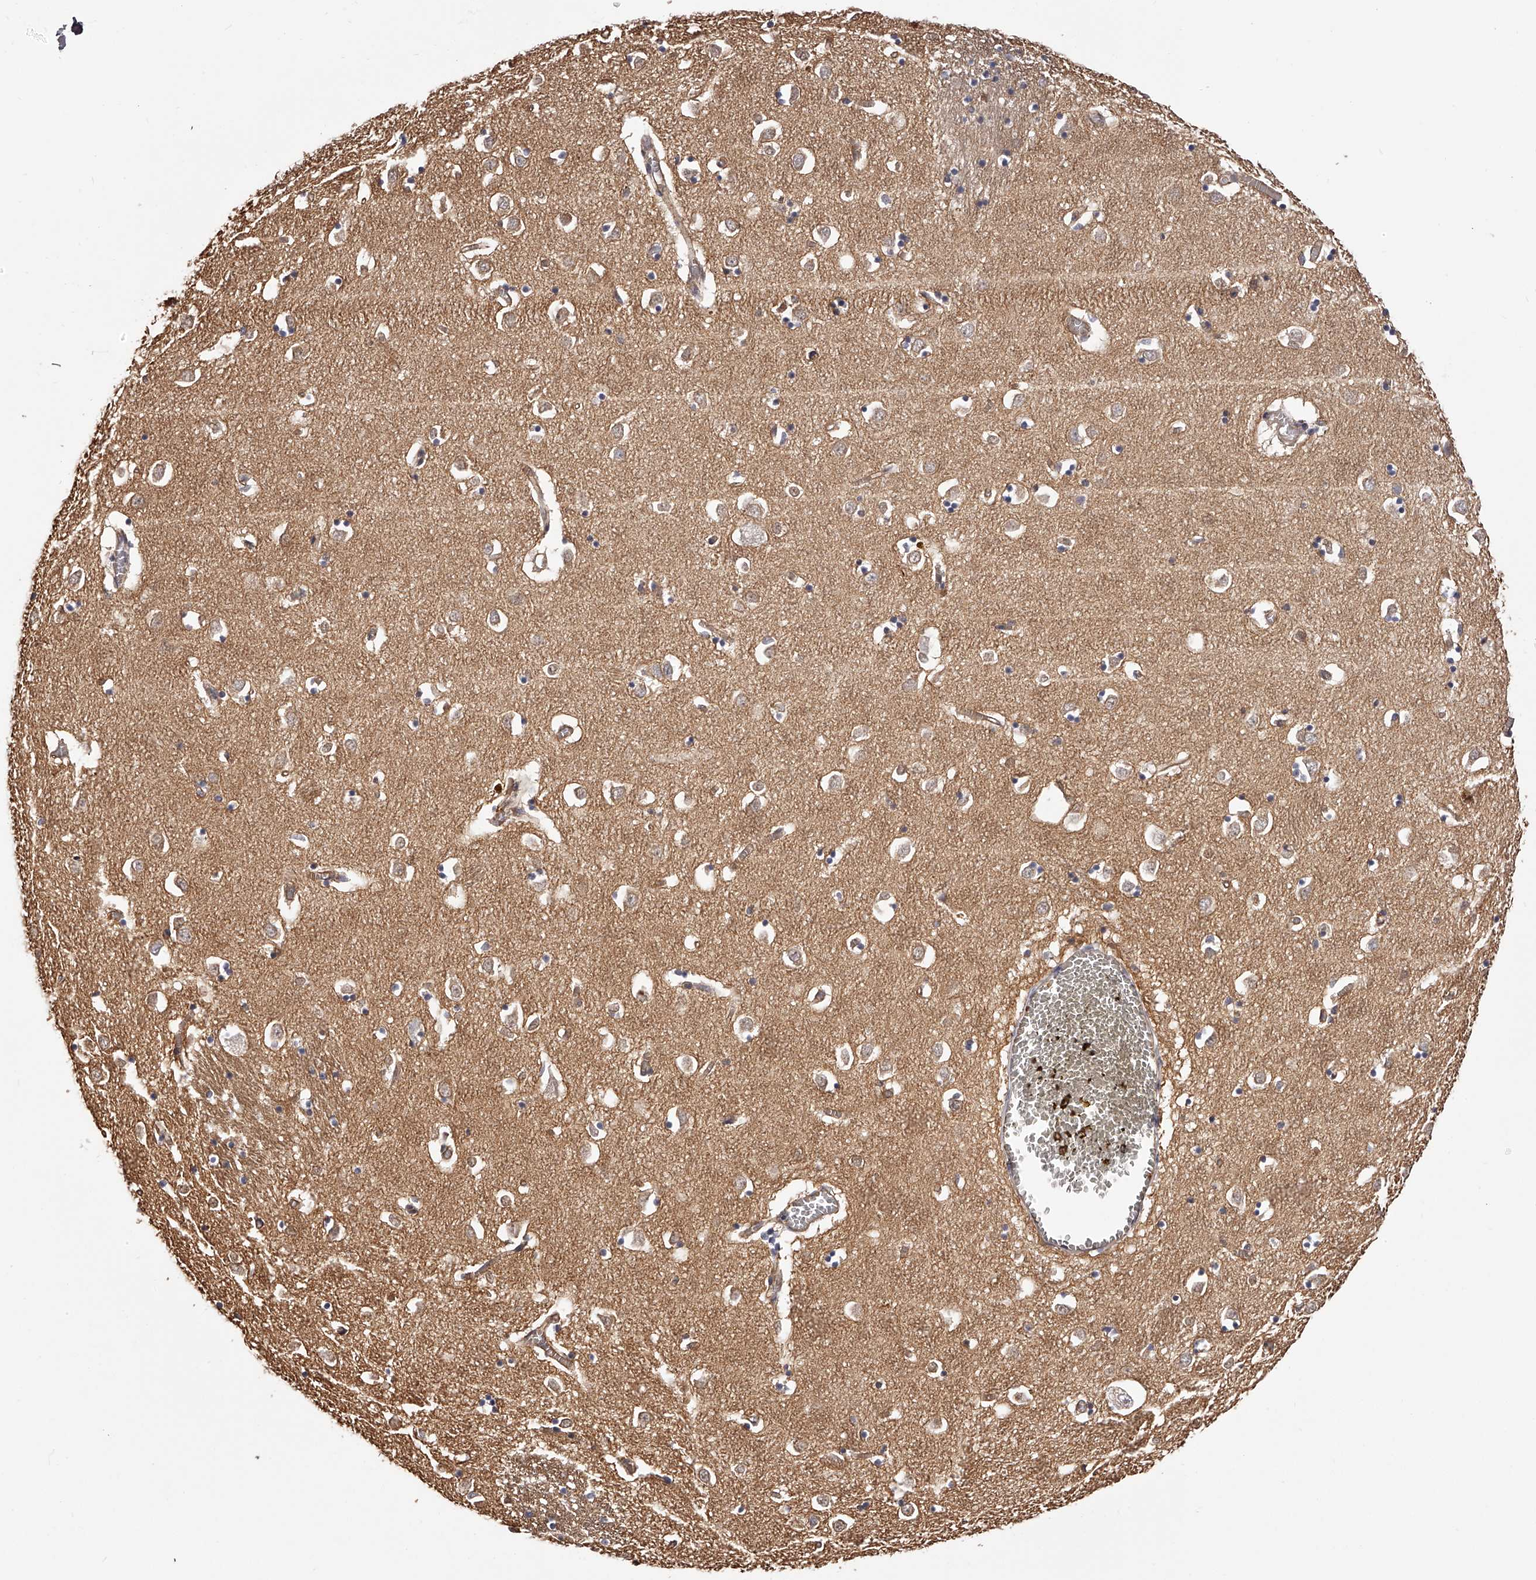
{"staining": {"intensity": "weak", "quantity": "<25%", "location": "cytoplasmic/membranous"}, "tissue": "caudate", "cell_type": "Glial cells", "image_type": "normal", "snomed": [{"axis": "morphology", "description": "Normal tissue, NOS"}, {"axis": "topography", "description": "Lateral ventricle wall"}], "caption": "Immunohistochemistry of unremarkable human caudate shows no positivity in glial cells. (DAB immunohistochemistry (IHC) with hematoxylin counter stain).", "gene": "LTV1", "patient": {"sex": "male", "age": 70}}